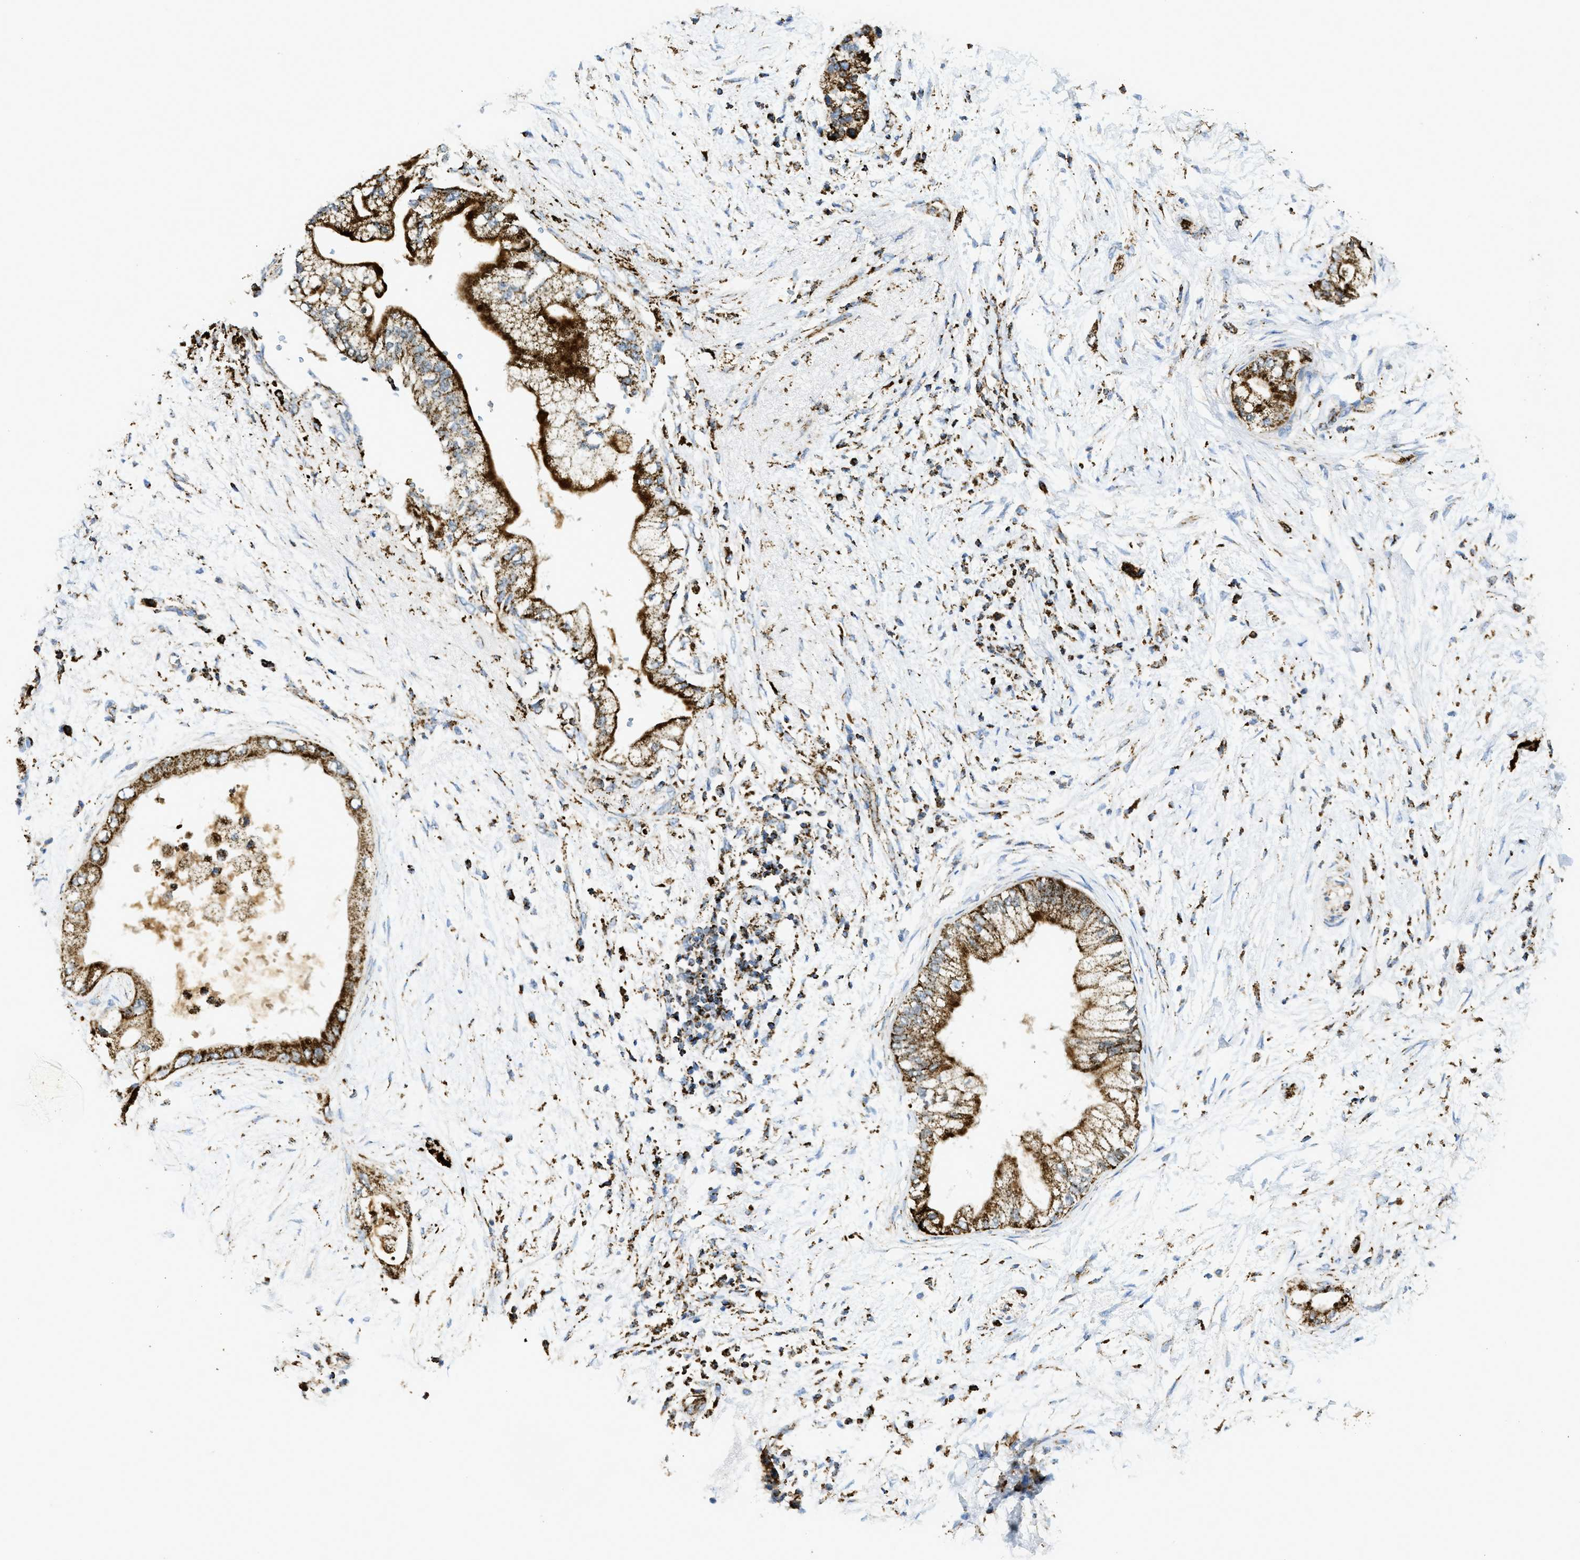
{"staining": {"intensity": "strong", "quantity": ">75%", "location": "cytoplasmic/membranous"}, "tissue": "pancreatic cancer", "cell_type": "Tumor cells", "image_type": "cancer", "snomed": [{"axis": "morphology", "description": "Normal tissue, NOS"}, {"axis": "morphology", "description": "Adenocarcinoma, NOS"}, {"axis": "topography", "description": "Pancreas"}, {"axis": "topography", "description": "Duodenum"}], "caption": "About >75% of tumor cells in pancreatic adenocarcinoma reveal strong cytoplasmic/membranous protein staining as visualized by brown immunohistochemical staining.", "gene": "SQOR", "patient": {"sex": "female", "age": 60}}